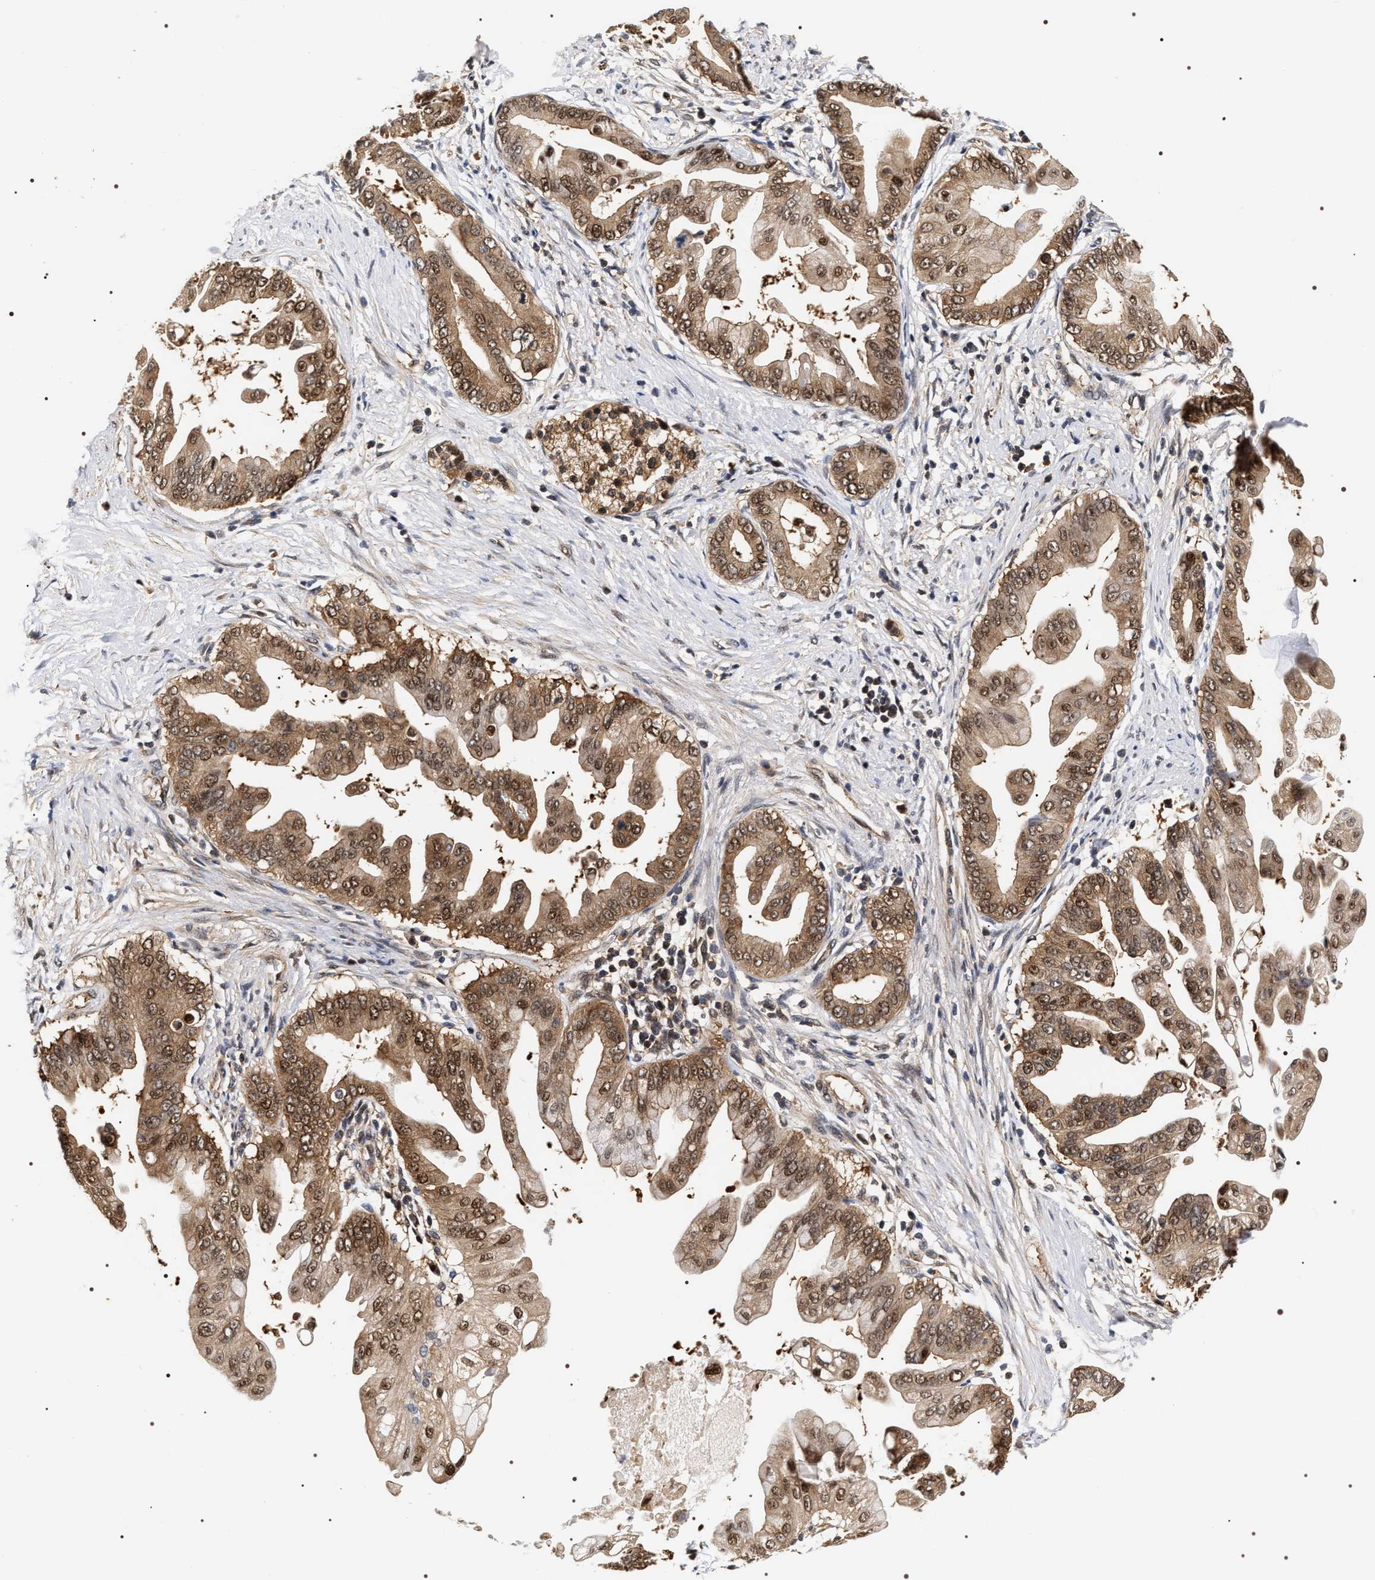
{"staining": {"intensity": "moderate", "quantity": ">75%", "location": "cytoplasmic/membranous,nuclear"}, "tissue": "pancreatic cancer", "cell_type": "Tumor cells", "image_type": "cancer", "snomed": [{"axis": "morphology", "description": "Adenocarcinoma, NOS"}, {"axis": "topography", "description": "Pancreas"}], "caption": "Pancreatic cancer (adenocarcinoma) tissue exhibits moderate cytoplasmic/membranous and nuclear positivity in approximately >75% of tumor cells, visualized by immunohistochemistry.", "gene": "BAG6", "patient": {"sex": "female", "age": 75}}